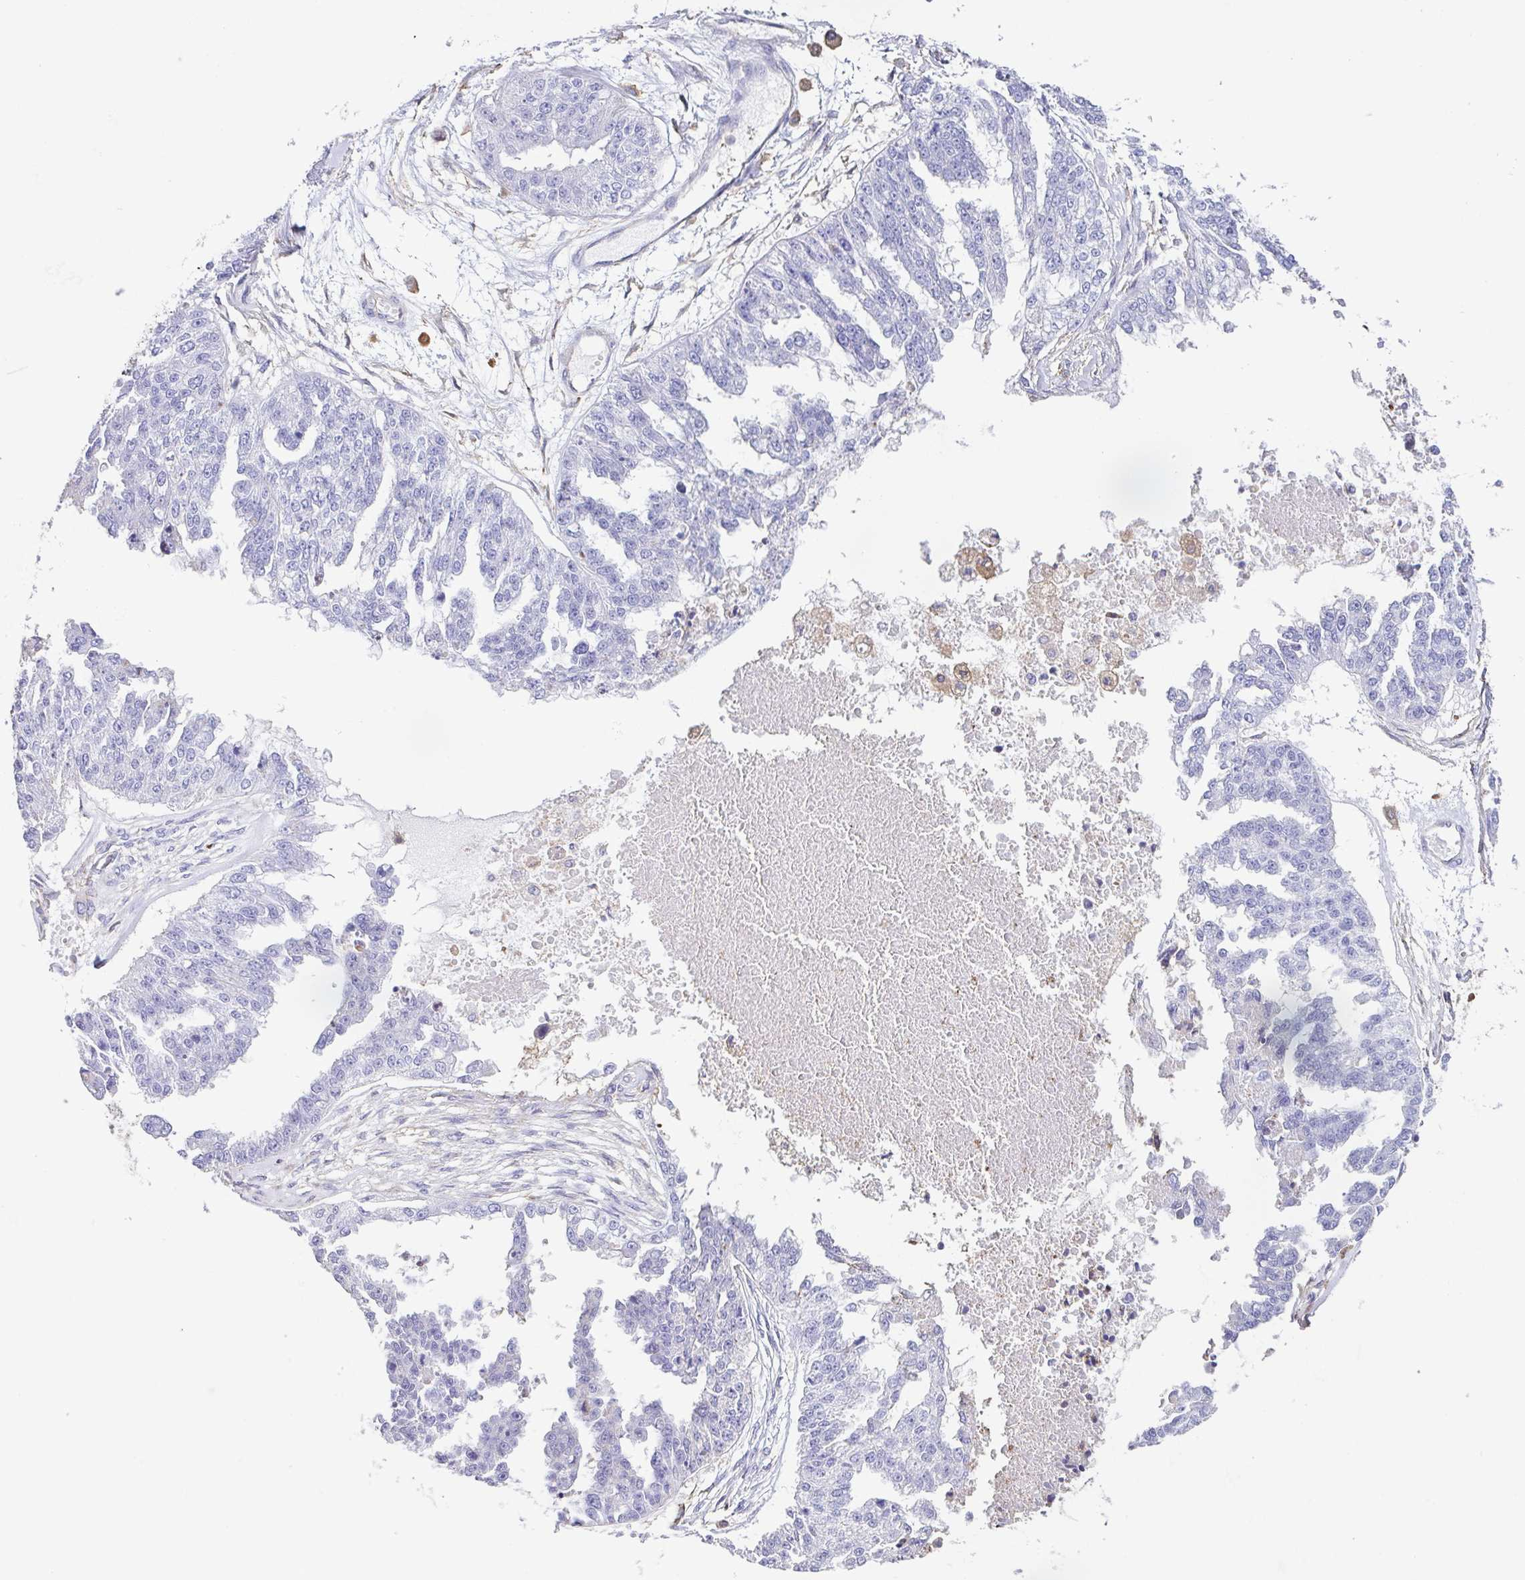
{"staining": {"intensity": "negative", "quantity": "none", "location": "none"}, "tissue": "ovarian cancer", "cell_type": "Tumor cells", "image_type": "cancer", "snomed": [{"axis": "morphology", "description": "Cystadenocarcinoma, serous, NOS"}, {"axis": "topography", "description": "Ovary"}], "caption": "Human ovarian cancer (serous cystadenocarcinoma) stained for a protein using immunohistochemistry demonstrates no staining in tumor cells.", "gene": "ANXA10", "patient": {"sex": "female", "age": 58}}